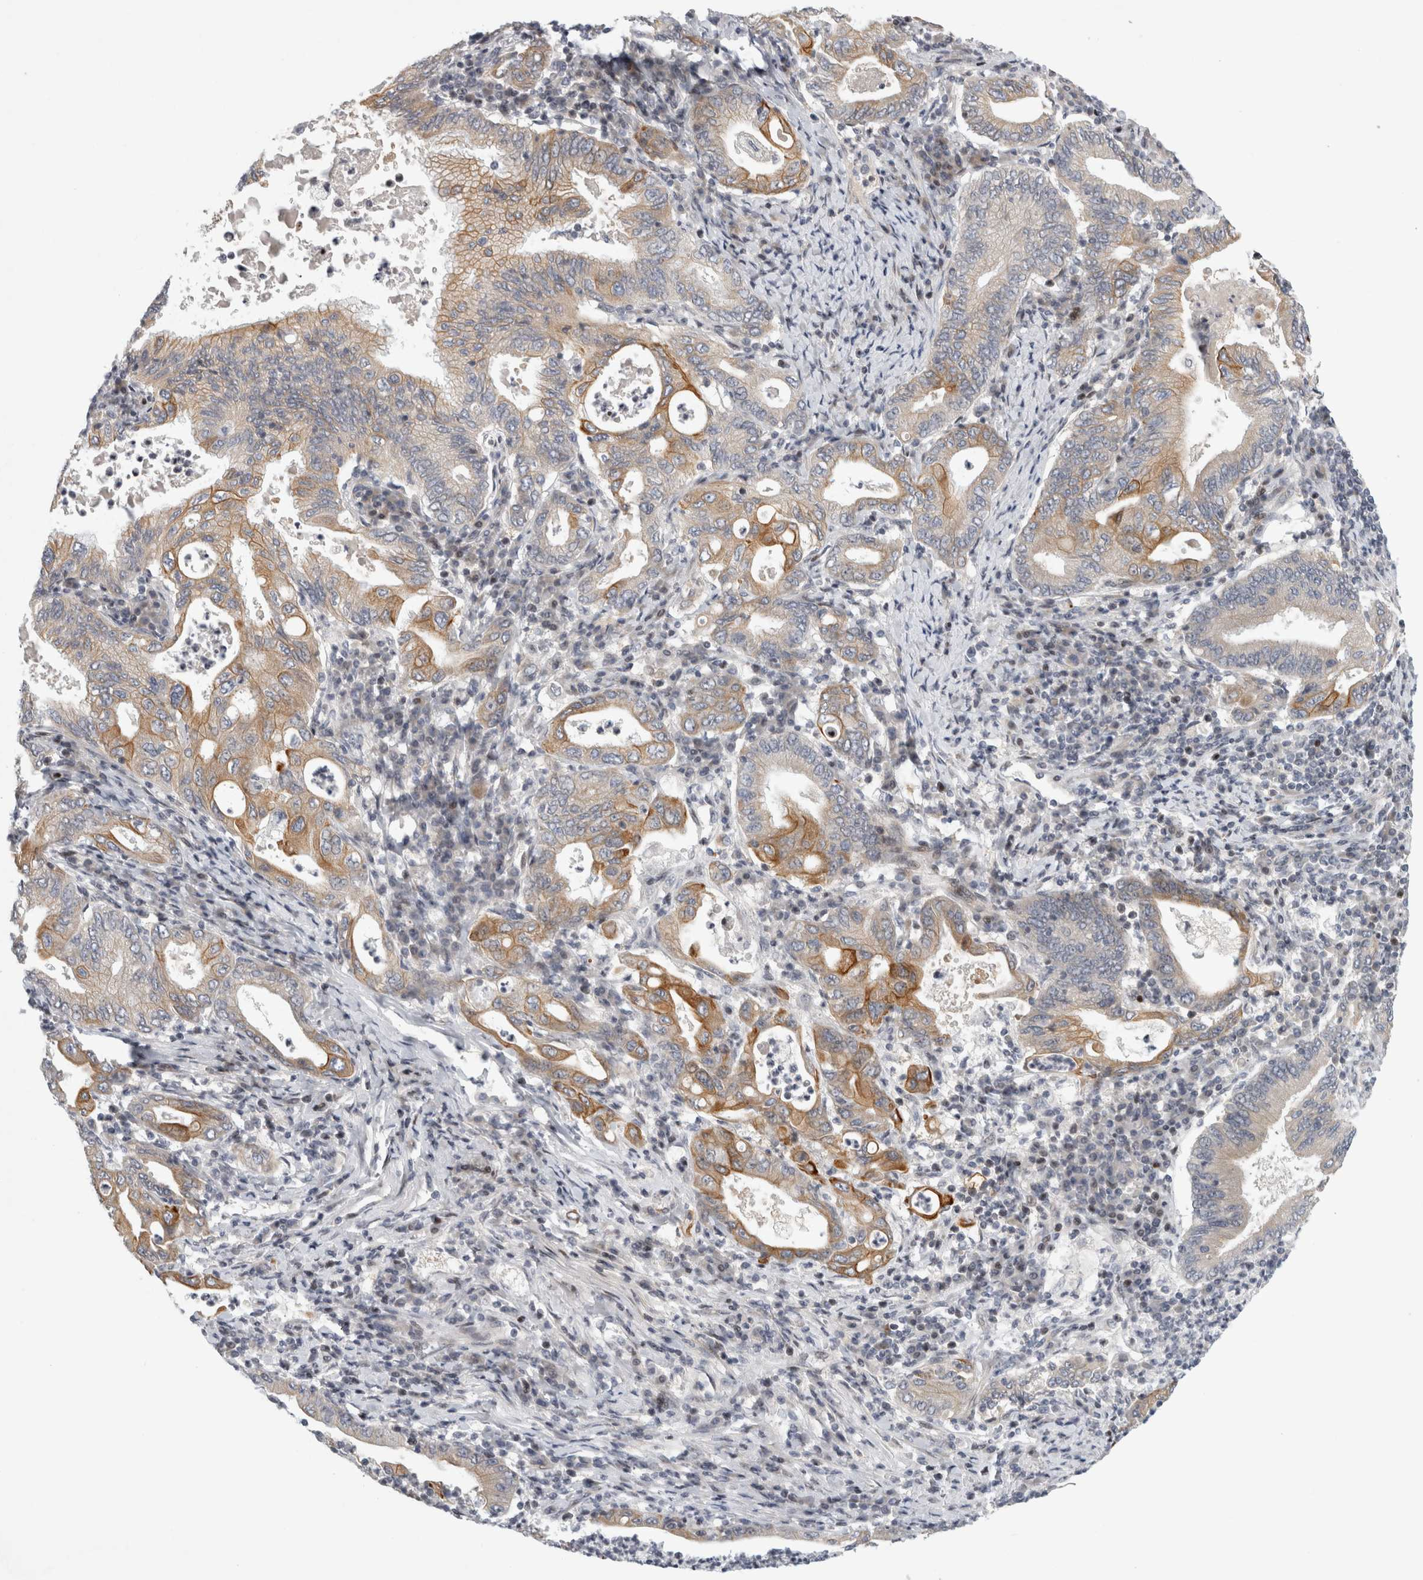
{"staining": {"intensity": "moderate", "quantity": "25%-75%", "location": "cytoplasmic/membranous"}, "tissue": "stomach cancer", "cell_type": "Tumor cells", "image_type": "cancer", "snomed": [{"axis": "morphology", "description": "Normal tissue, NOS"}, {"axis": "morphology", "description": "Adenocarcinoma, NOS"}, {"axis": "topography", "description": "Esophagus"}, {"axis": "topography", "description": "Stomach, upper"}, {"axis": "topography", "description": "Peripheral nerve tissue"}], "caption": "Stomach cancer (adenocarcinoma) was stained to show a protein in brown. There is medium levels of moderate cytoplasmic/membranous positivity in approximately 25%-75% of tumor cells.", "gene": "UTP25", "patient": {"sex": "male", "age": 62}}